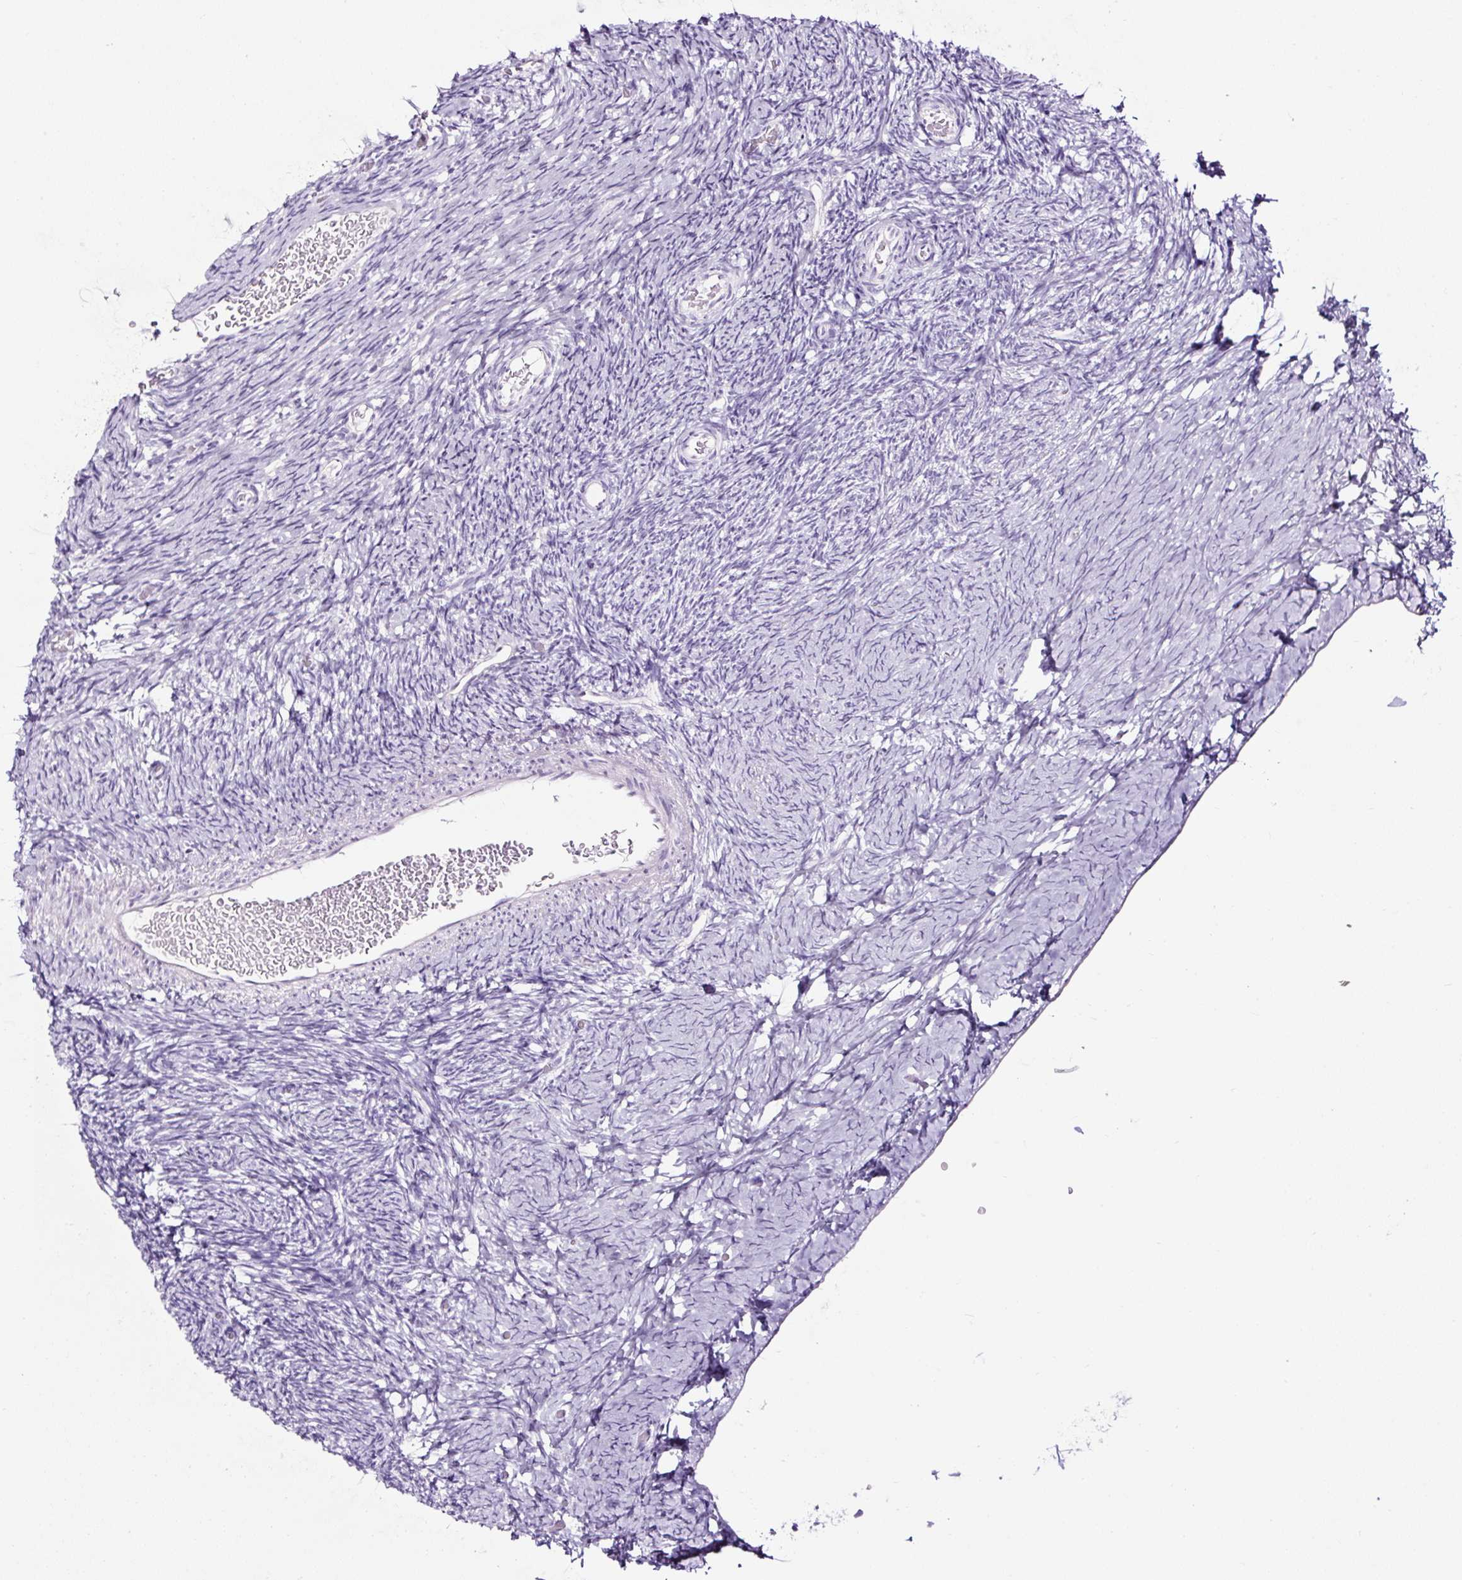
{"staining": {"intensity": "negative", "quantity": "none", "location": "none"}, "tissue": "ovary", "cell_type": "Follicle cells", "image_type": "normal", "snomed": [{"axis": "morphology", "description": "Normal tissue, NOS"}, {"axis": "topography", "description": "Ovary"}], "caption": "Immunohistochemistry (IHC) histopathology image of benign human ovary stained for a protein (brown), which reveals no staining in follicle cells. The staining was performed using DAB to visualize the protein expression in brown, while the nuclei were stained in blue with hematoxylin (Magnification: 20x).", "gene": "NPHS2", "patient": {"sex": "female", "age": 39}}